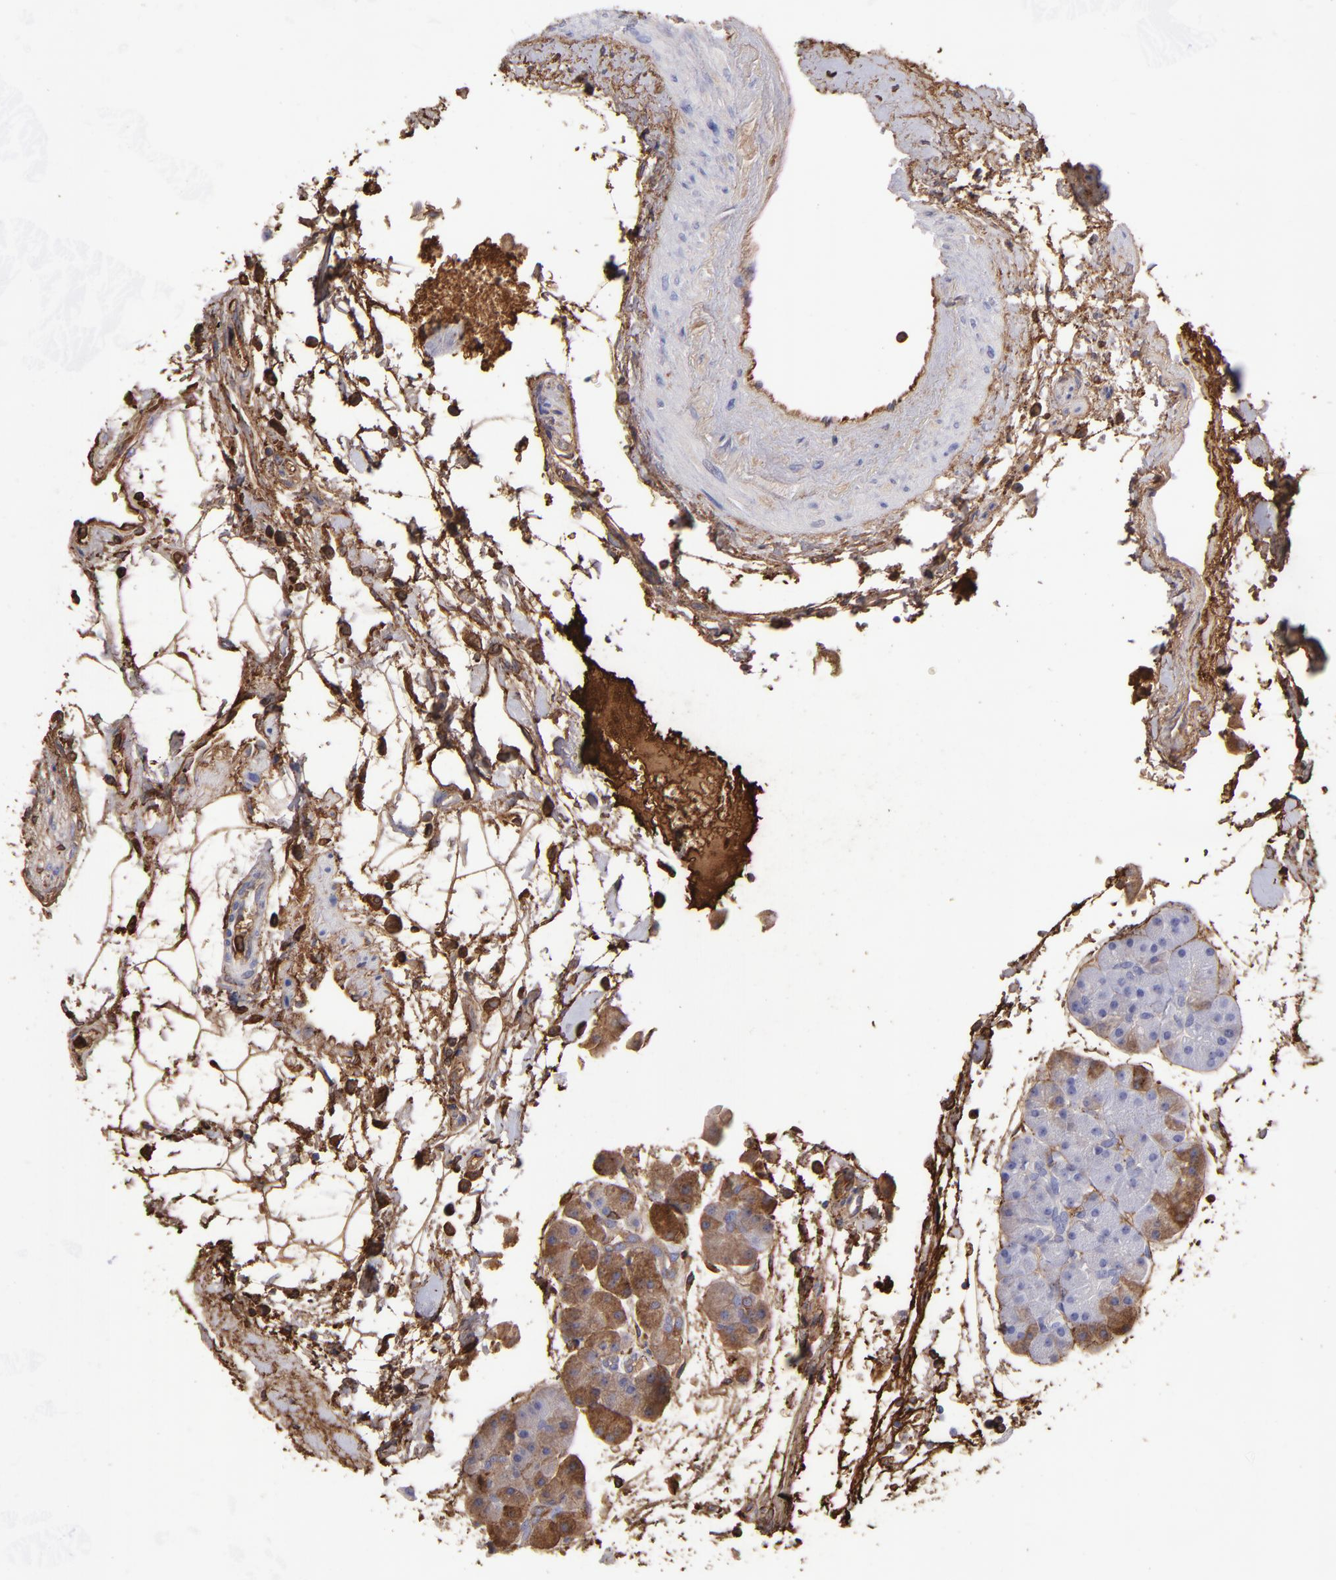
{"staining": {"intensity": "moderate", "quantity": "<25%", "location": "cytoplasmic/membranous"}, "tissue": "pancreas", "cell_type": "Exocrine glandular cells", "image_type": "normal", "snomed": [{"axis": "morphology", "description": "Normal tissue, NOS"}, {"axis": "topography", "description": "Pancreas"}], "caption": "Unremarkable pancreas exhibits moderate cytoplasmic/membranous expression in approximately <25% of exocrine glandular cells, visualized by immunohistochemistry.", "gene": "FGB", "patient": {"sex": "male", "age": 66}}